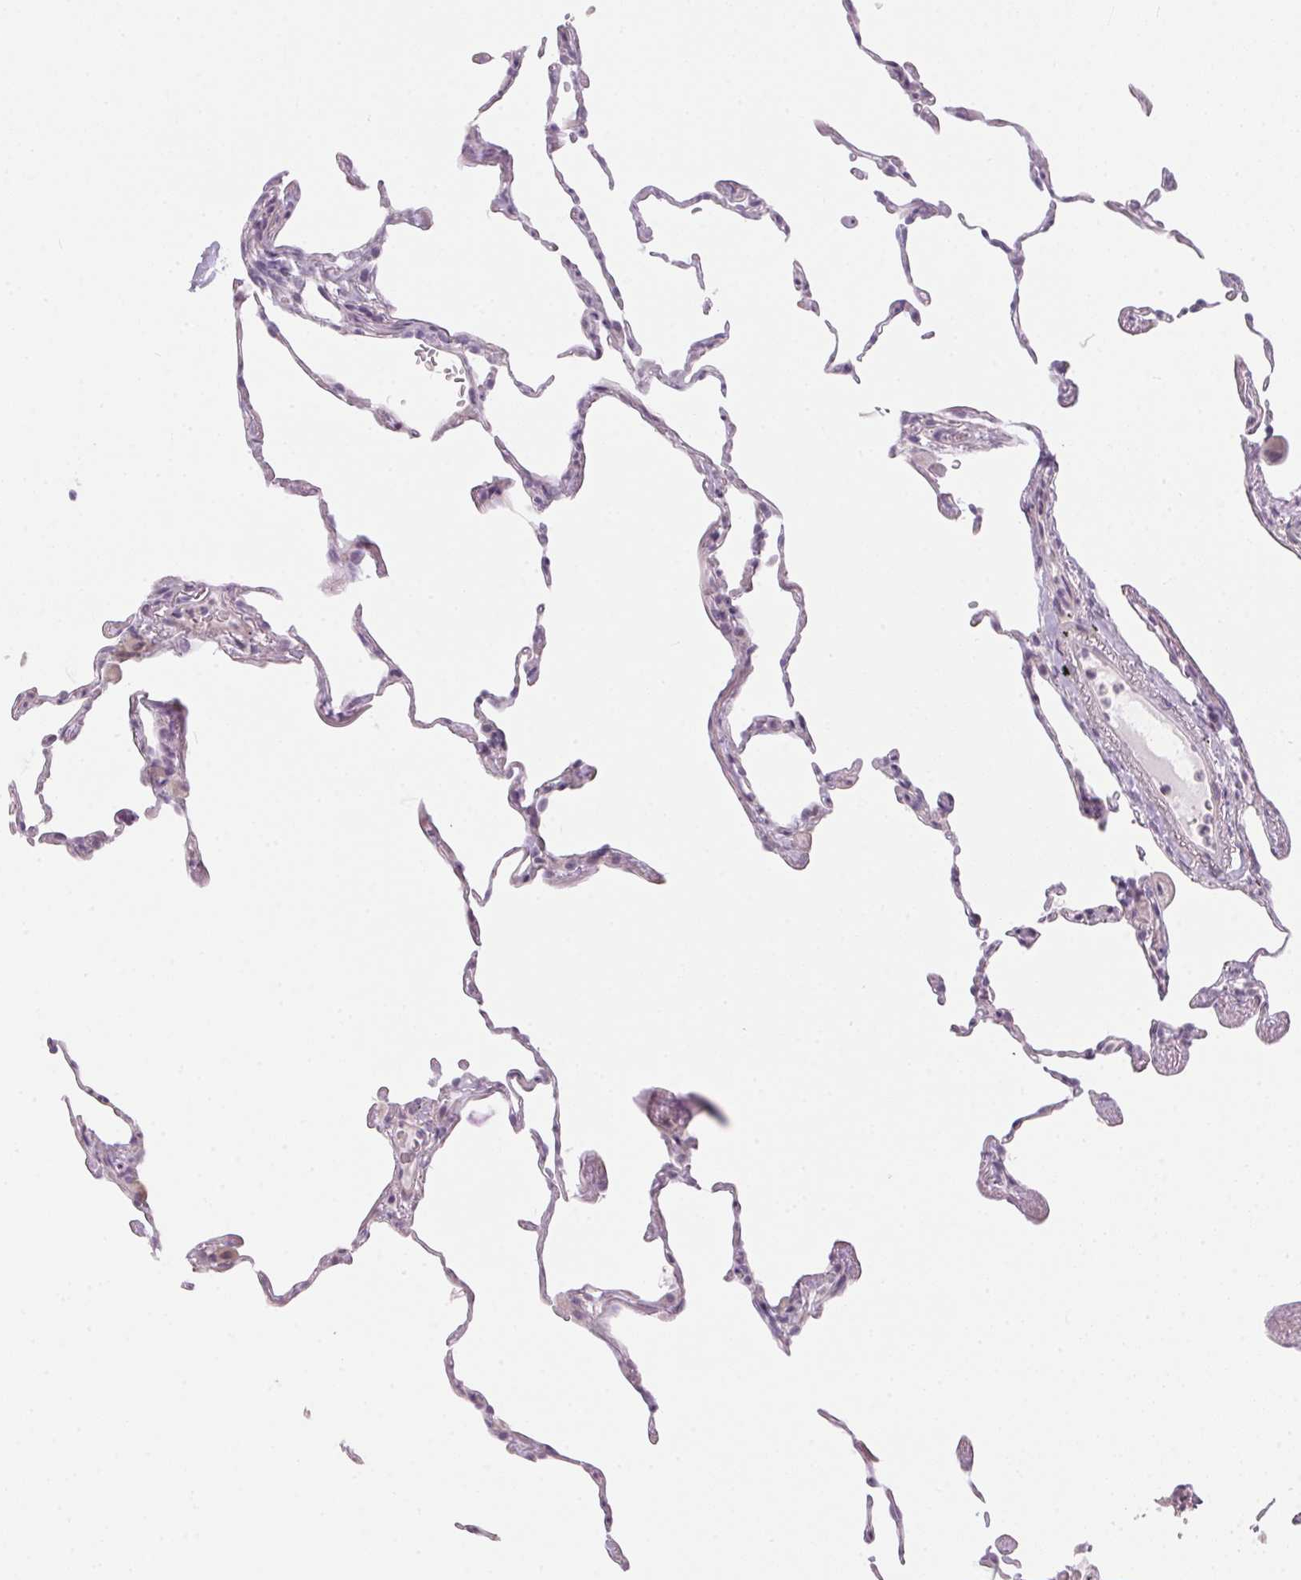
{"staining": {"intensity": "negative", "quantity": "none", "location": "none"}, "tissue": "lung", "cell_type": "Alveolar cells", "image_type": "normal", "snomed": [{"axis": "morphology", "description": "Normal tissue, NOS"}, {"axis": "topography", "description": "Lung"}], "caption": "Alveolar cells are negative for brown protein staining in normal lung. (DAB immunohistochemistry with hematoxylin counter stain).", "gene": "GDAP1L1", "patient": {"sex": "female", "age": 57}}